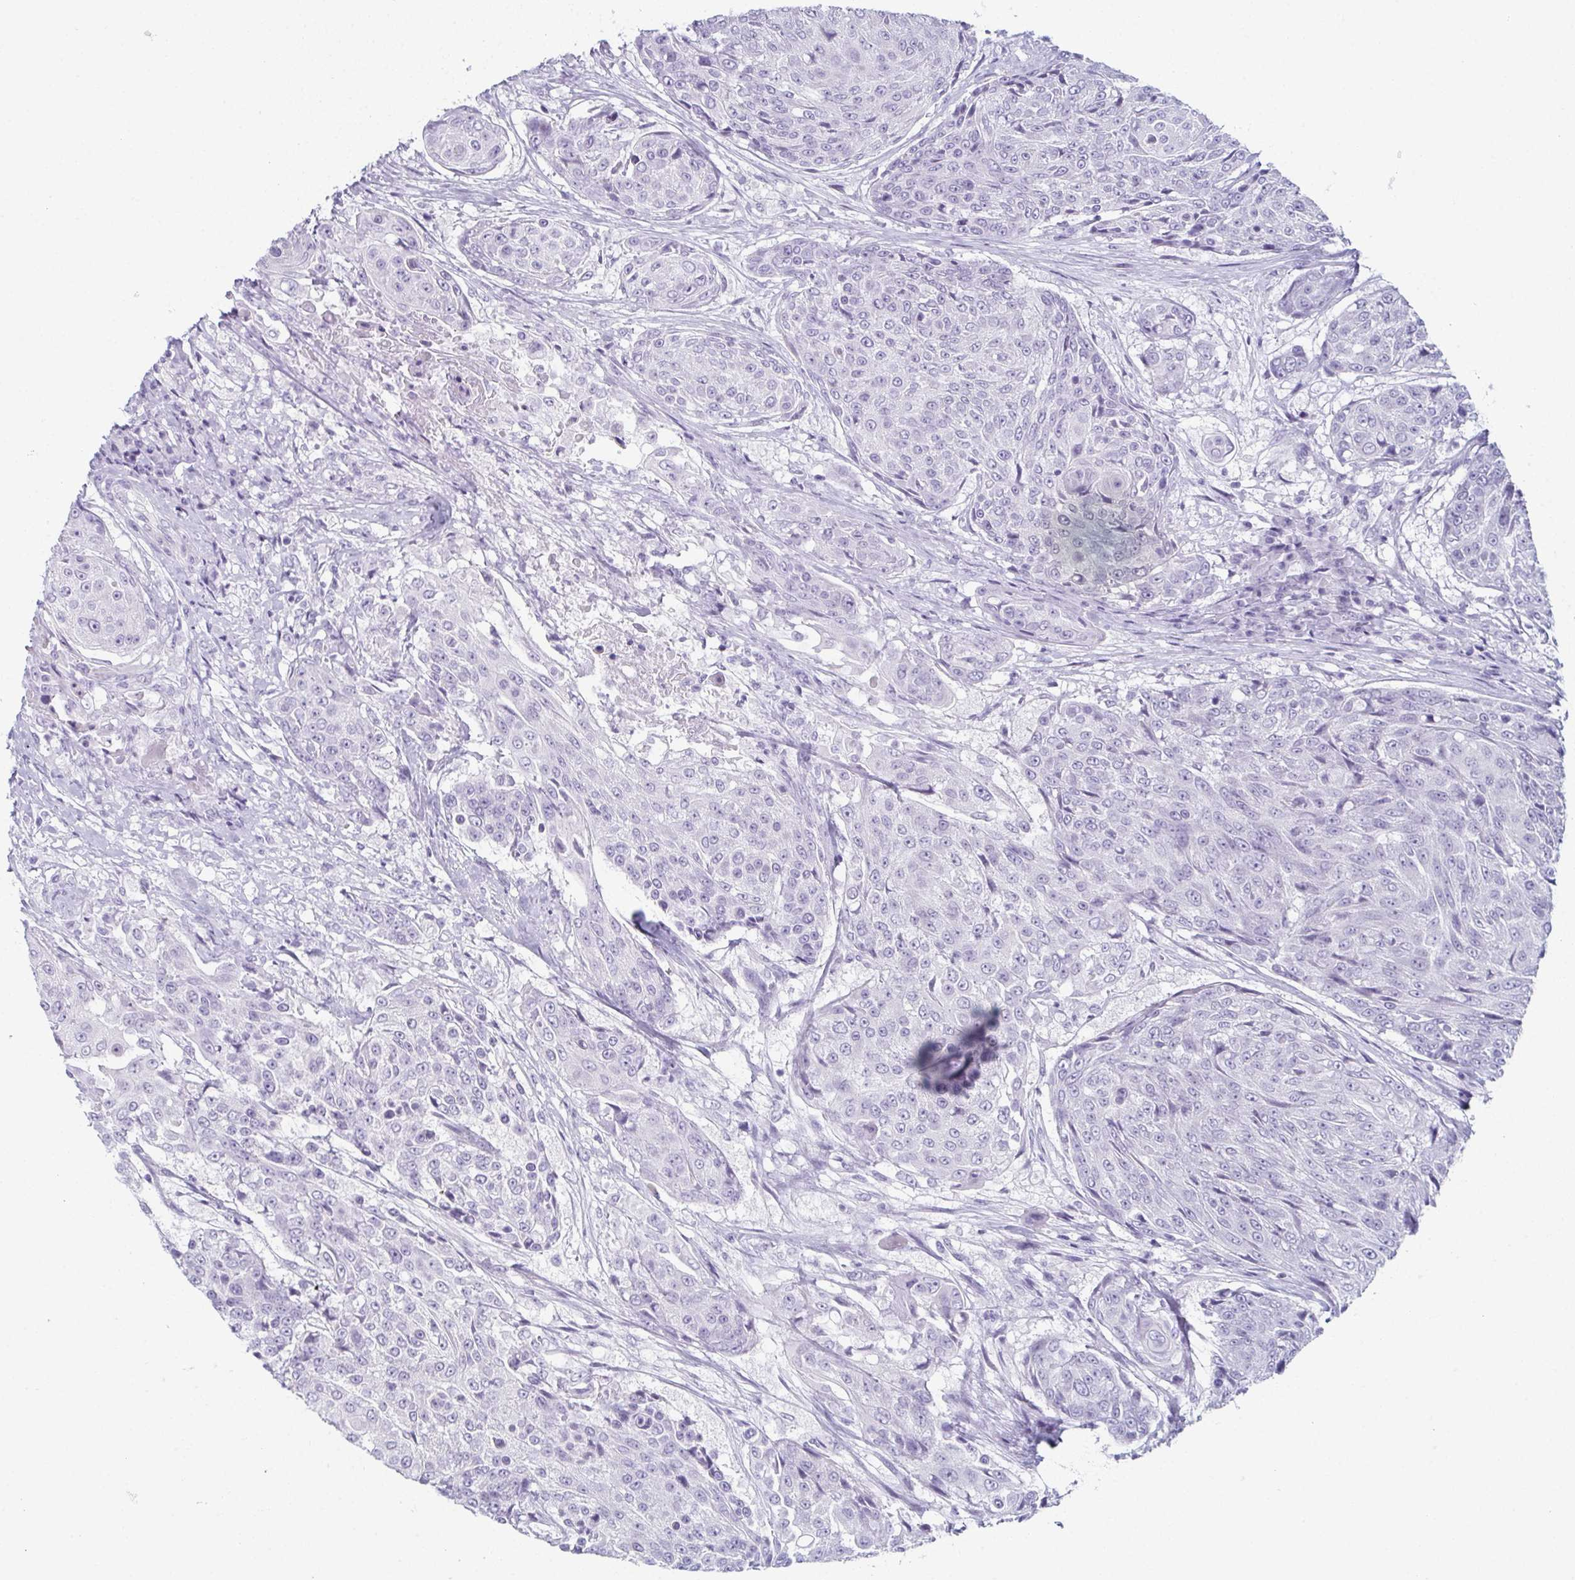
{"staining": {"intensity": "negative", "quantity": "none", "location": "none"}, "tissue": "urothelial cancer", "cell_type": "Tumor cells", "image_type": "cancer", "snomed": [{"axis": "morphology", "description": "Urothelial carcinoma, High grade"}, {"axis": "topography", "description": "Urinary bladder"}], "caption": "A high-resolution image shows immunohistochemistry (IHC) staining of urothelial cancer, which exhibits no significant staining in tumor cells. (DAB (3,3'-diaminobenzidine) immunohistochemistry (IHC) with hematoxylin counter stain).", "gene": "ENKUR", "patient": {"sex": "female", "age": 63}}